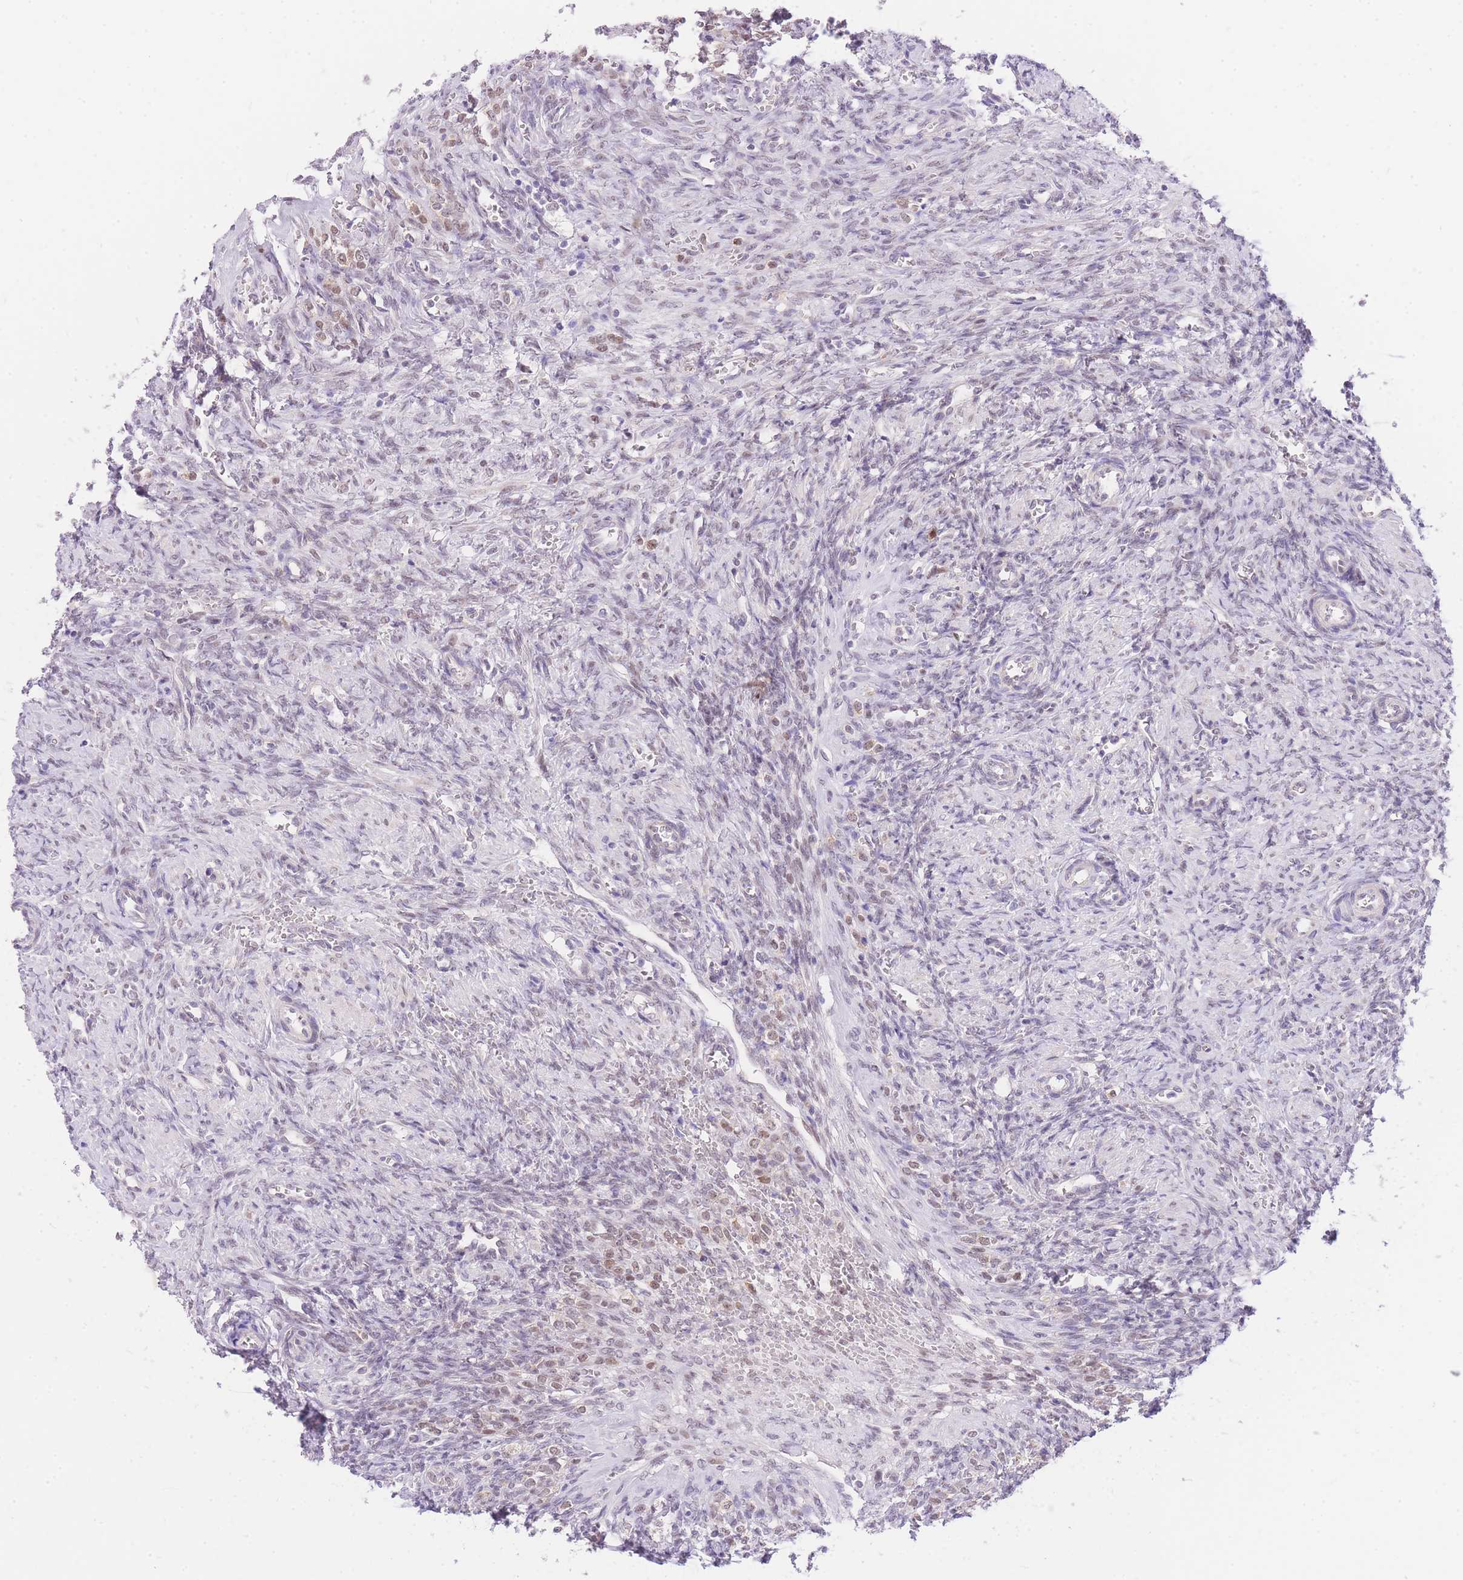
{"staining": {"intensity": "moderate", "quantity": "<25%", "location": "nuclear"}, "tissue": "ovary", "cell_type": "Ovarian stroma cells", "image_type": "normal", "snomed": [{"axis": "morphology", "description": "Normal tissue, NOS"}, {"axis": "topography", "description": "Ovary"}], "caption": "DAB immunohistochemical staining of benign ovary reveals moderate nuclear protein positivity in about <25% of ovarian stroma cells.", "gene": "UBXN7", "patient": {"sex": "female", "age": 41}}